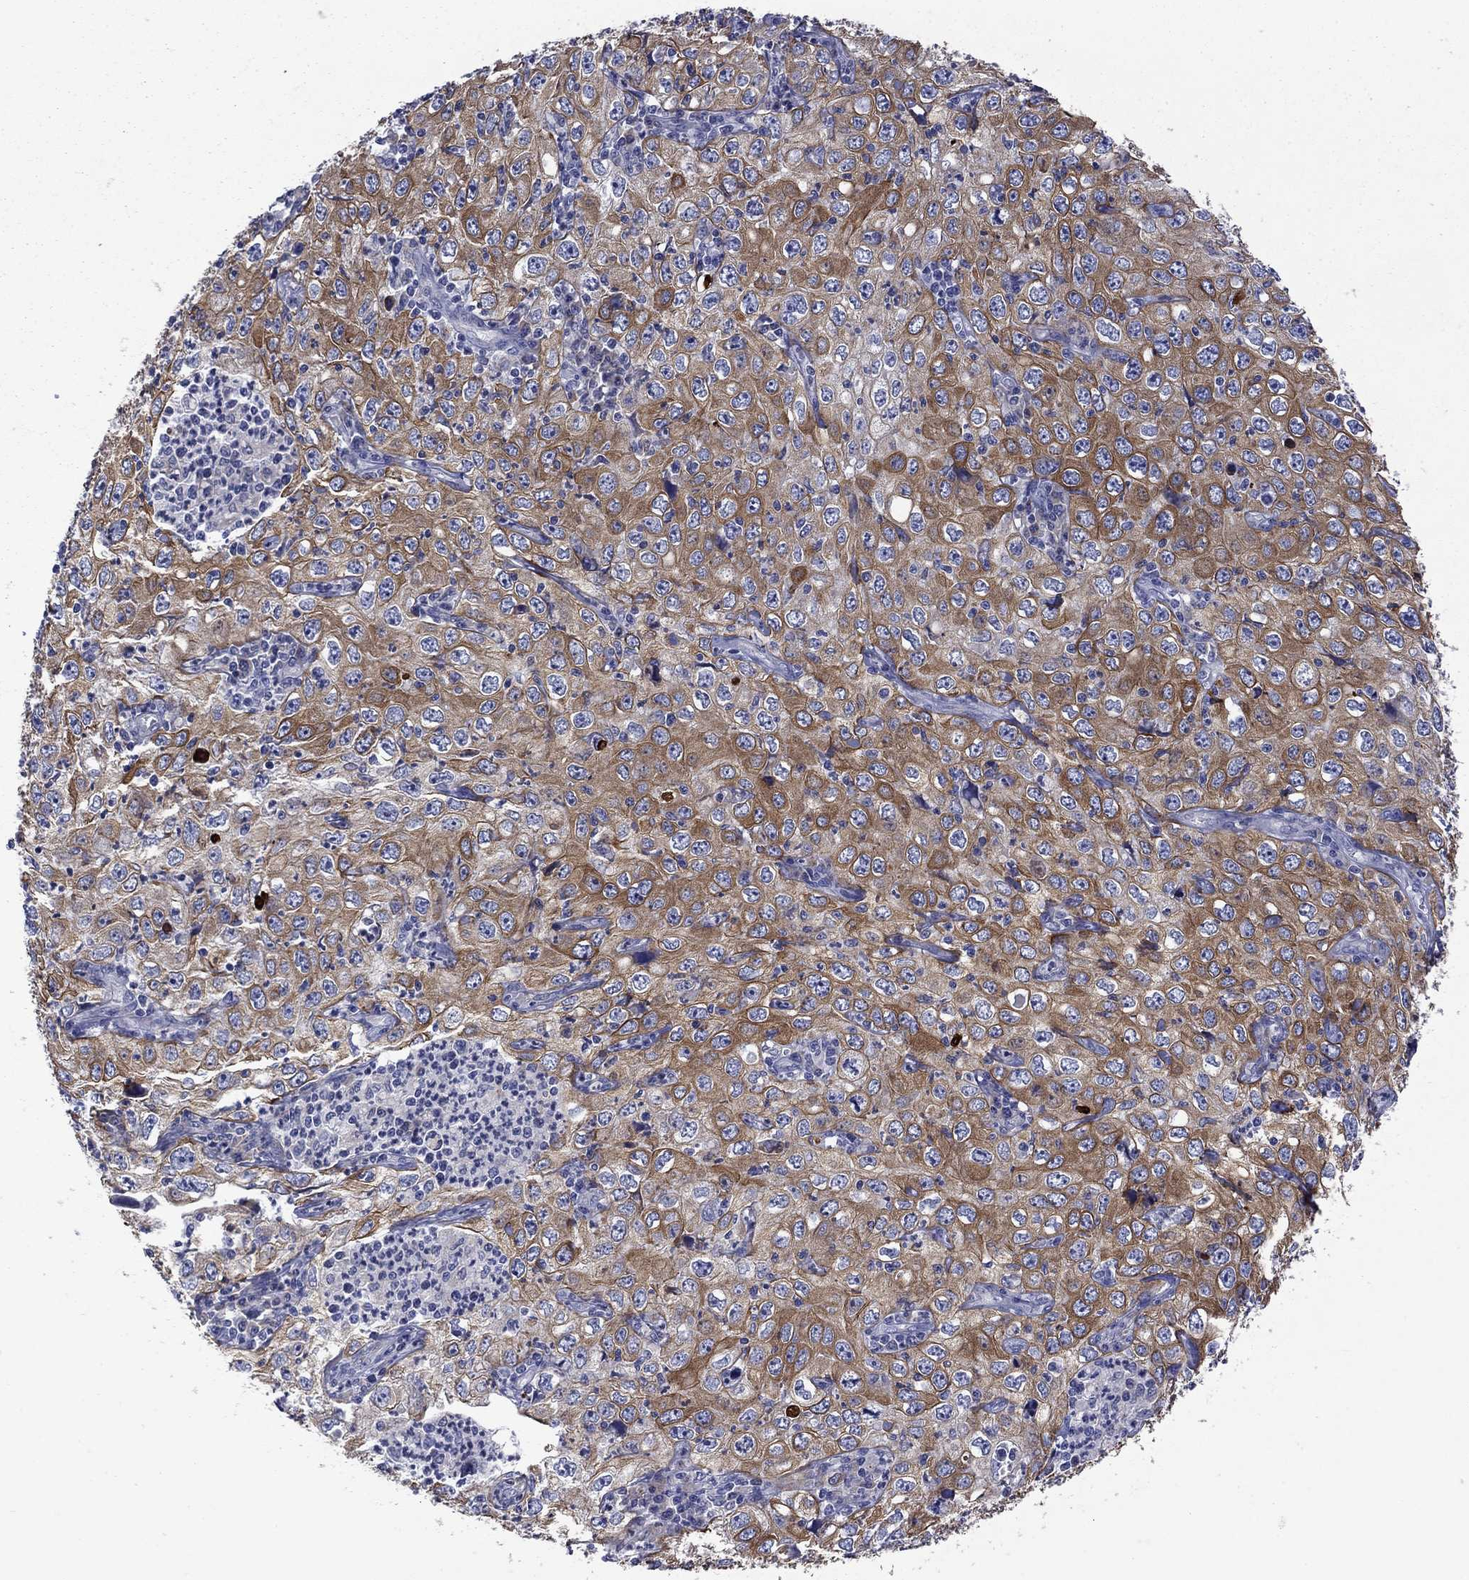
{"staining": {"intensity": "moderate", "quantity": ">75%", "location": "cytoplasmic/membranous"}, "tissue": "cervical cancer", "cell_type": "Tumor cells", "image_type": "cancer", "snomed": [{"axis": "morphology", "description": "Squamous cell carcinoma, NOS"}, {"axis": "topography", "description": "Cervix"}], "caption": "Protein expression analysis of human cervical squamous cell carcinoma reveals moderate cytoplasmic/membranous expression in about >75% of tumor cells. The staining was performed using DAB (3,3'-diaminobenzidine), with brown indicating positive protein expression. Nuclei are stained blue with hematoxylin.", "gene": "TMPRSS11A", "patient": {"sex": "female", "age": 24}}